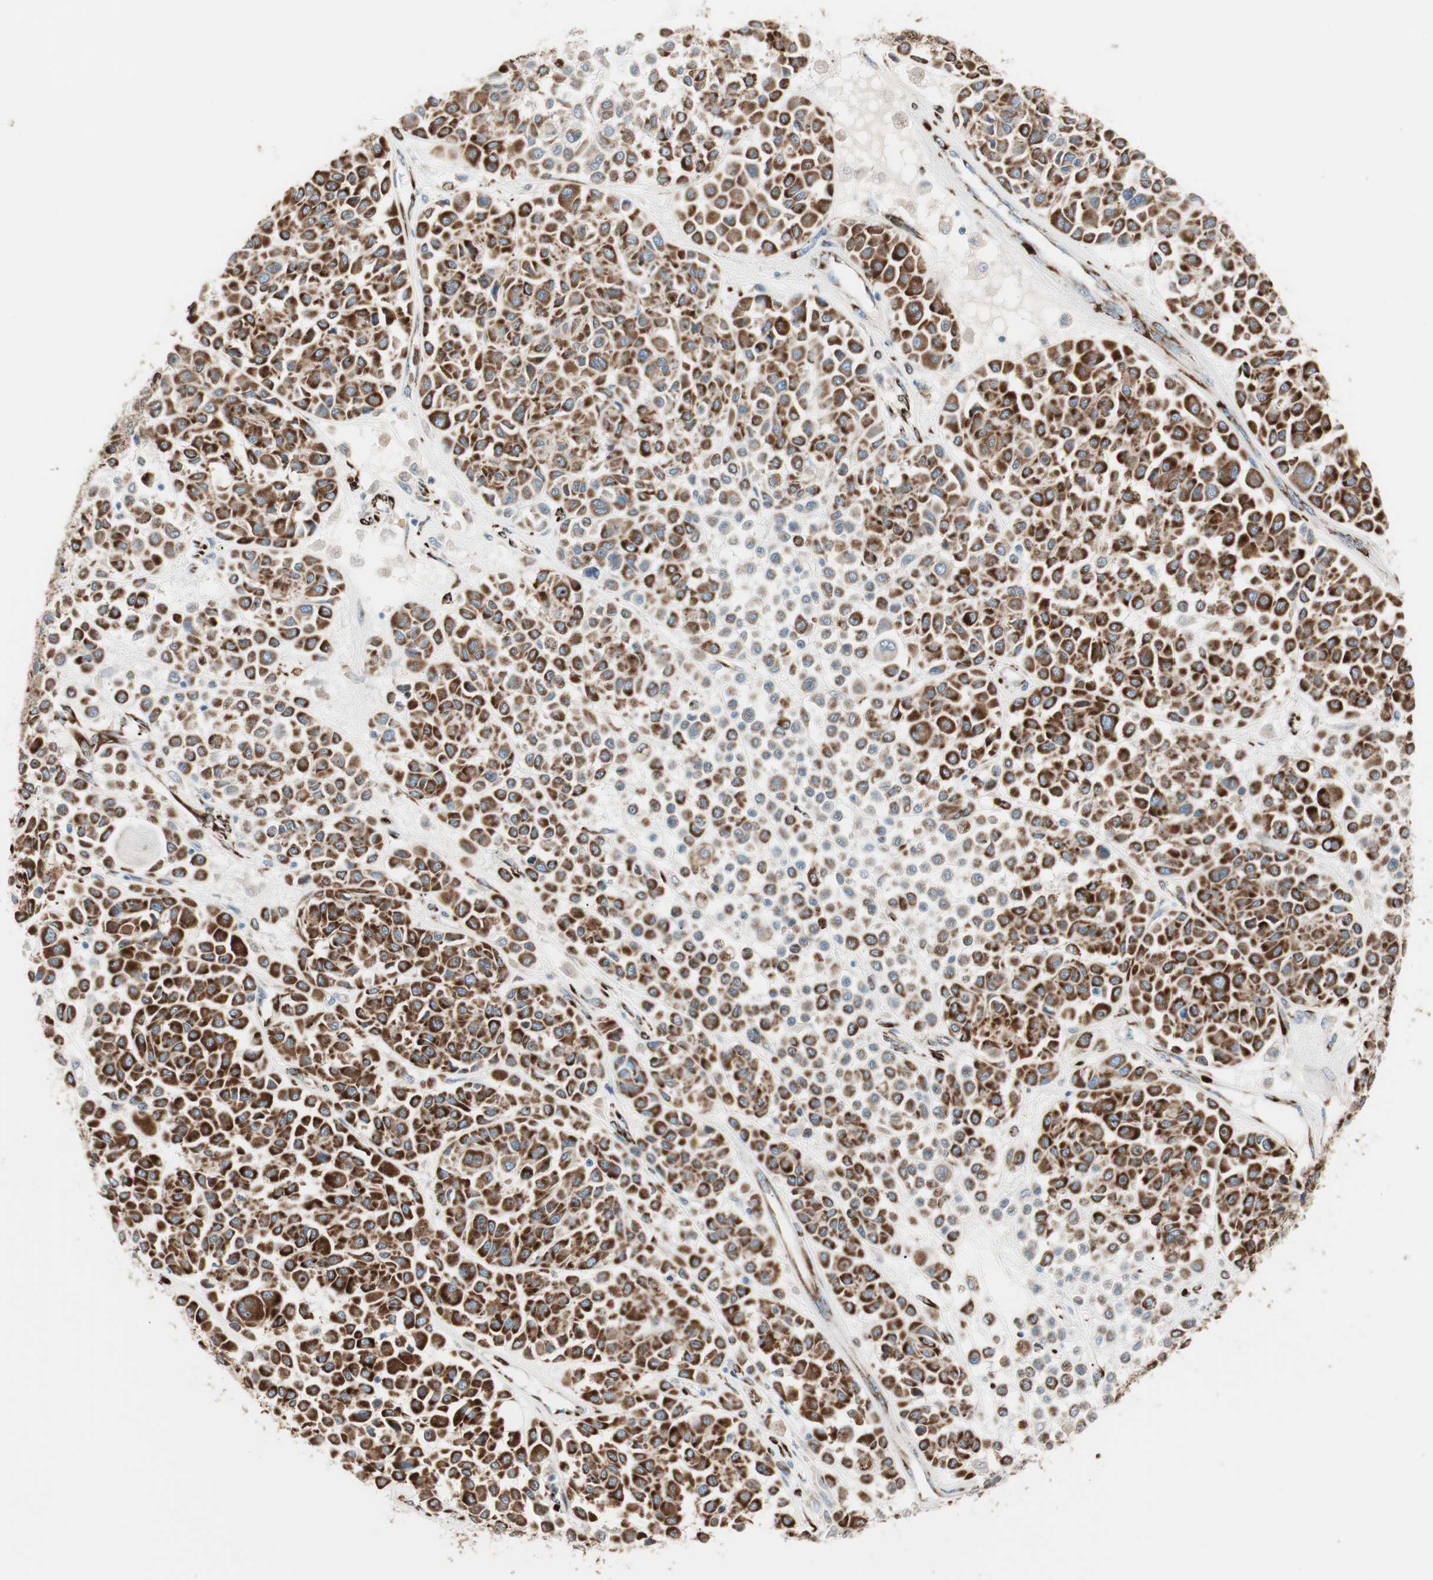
{"staining": {"intensity": "strong", "quantity": ">75%", "location": "cytoplasmic/membranous"}, "tissue": "melanoma", "cell_type": "Tumor cells", "image_type": "cancer", "snomed": [{"axis": "morphology", "description": "Malignant melanoma, Metastatic site"}, {"axis": "topography", "description": "Soft tissue"}], "caption": "Immunohistochemistry of human melanoma demonstrates high levels of strong cytoplasmic/membranous positivity in approximately >75% of tumor cells. The staining is performed using DAB (3,3'-diaminobenzidine) brown chromogen to label protein expression. The nuclei are counter-stained blue using hematoxylin.", "gene": "P4HTM", "patient": {"sex": "male", "age": 41}}